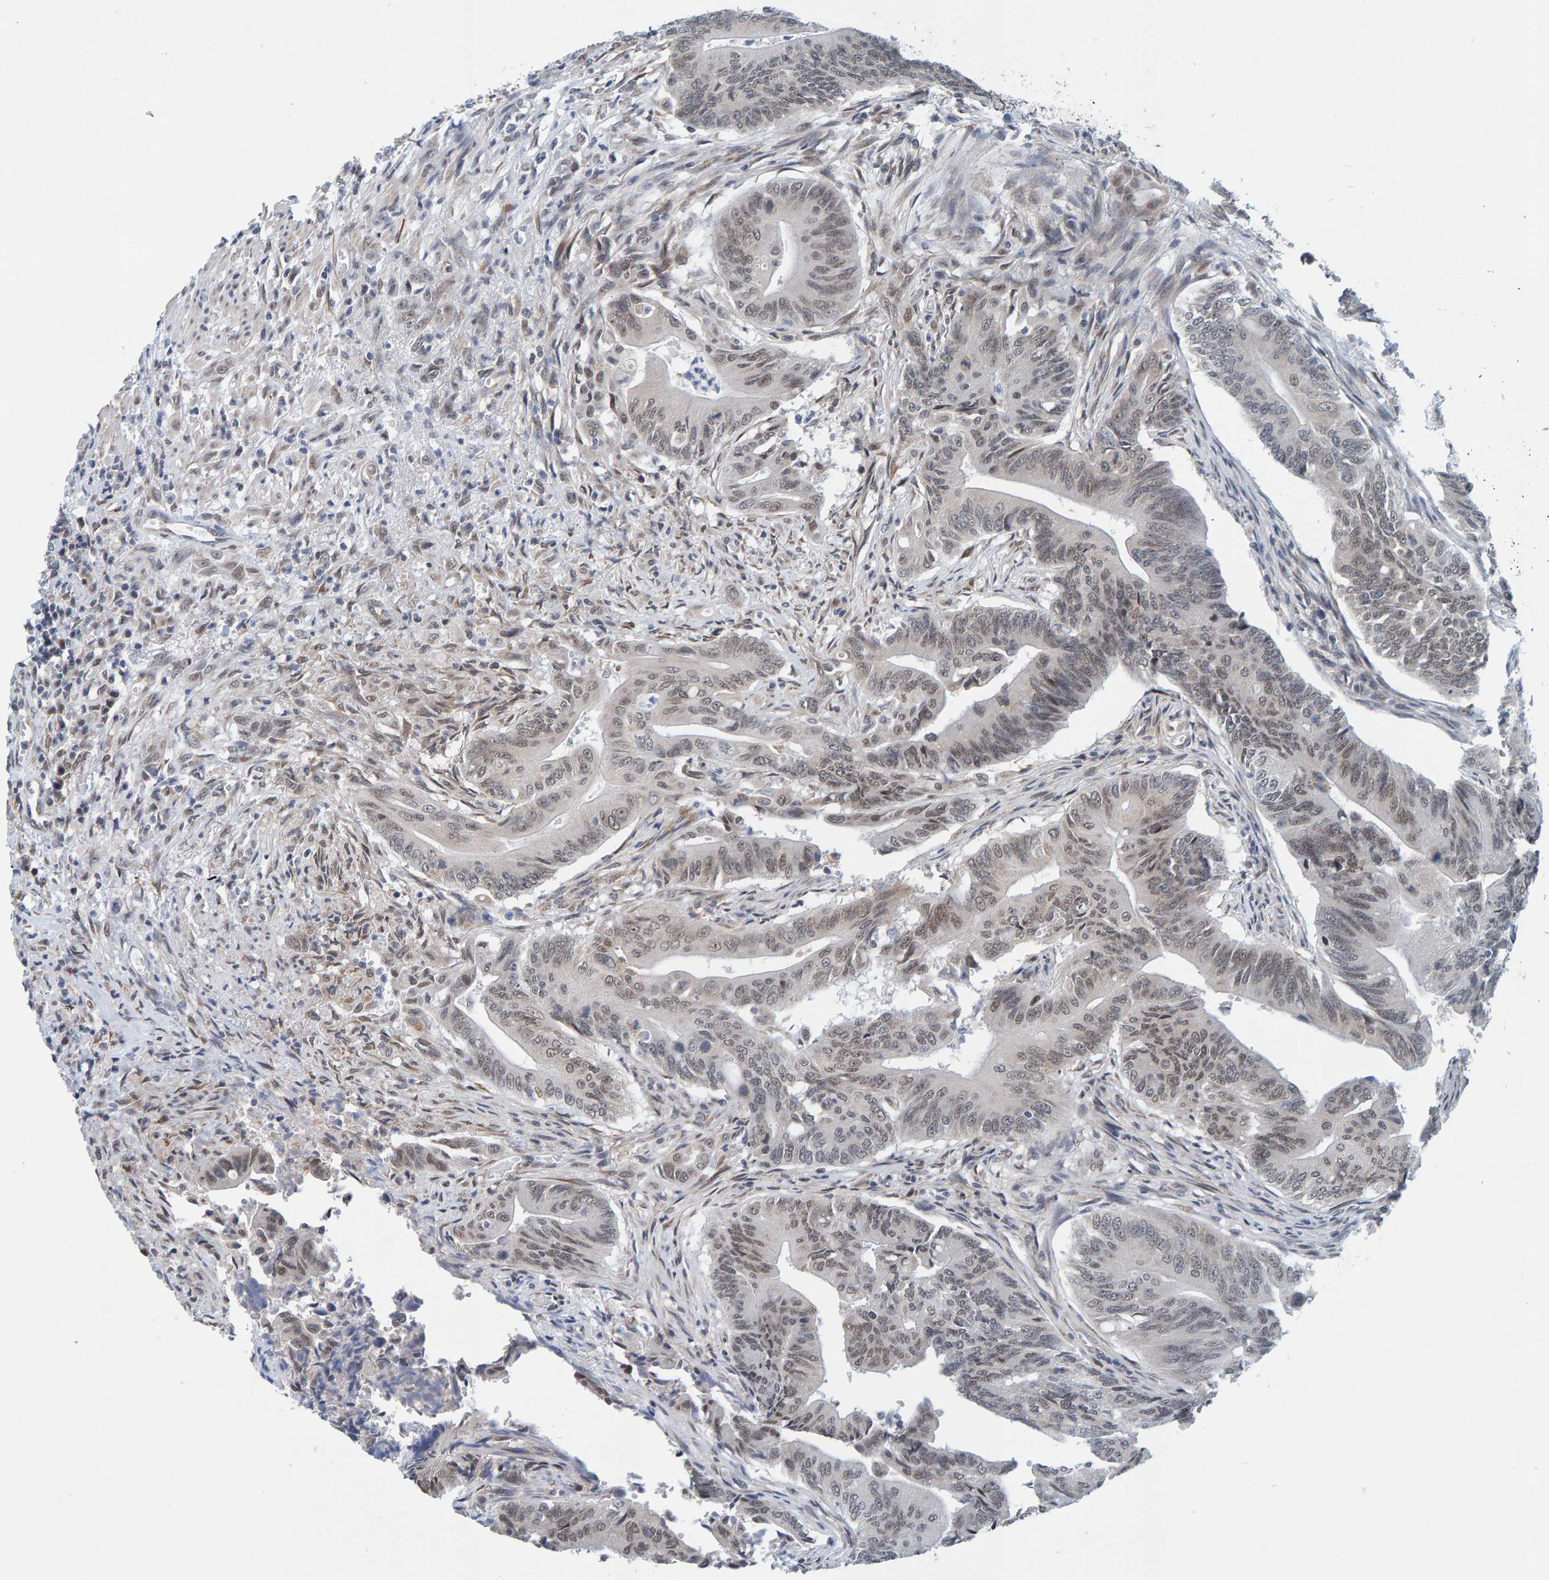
{"staining": {"intensity": "weak", "quantity": "25%-75%", "location": "nuclear"}, "tissue": "colorectal cancer", "cell_type": "Tumor cells", "image_type": "cancer", "snomed": [{"axis": "morphology", "description": "Adenoma, NOS"}, {"axis": "morphology", "description": "Adenocarcinoma, NOS"}, {"axis": "topography", "description": "Colon"}], "caption": "Immunohistochemical staining of adenoma (colorectal) exhibits low levels of weak nuclear positivity in approximately 25%-75% of tumor cells.", "gene": "SCRN2", "patient": {"sex": "male", "age": 79}}